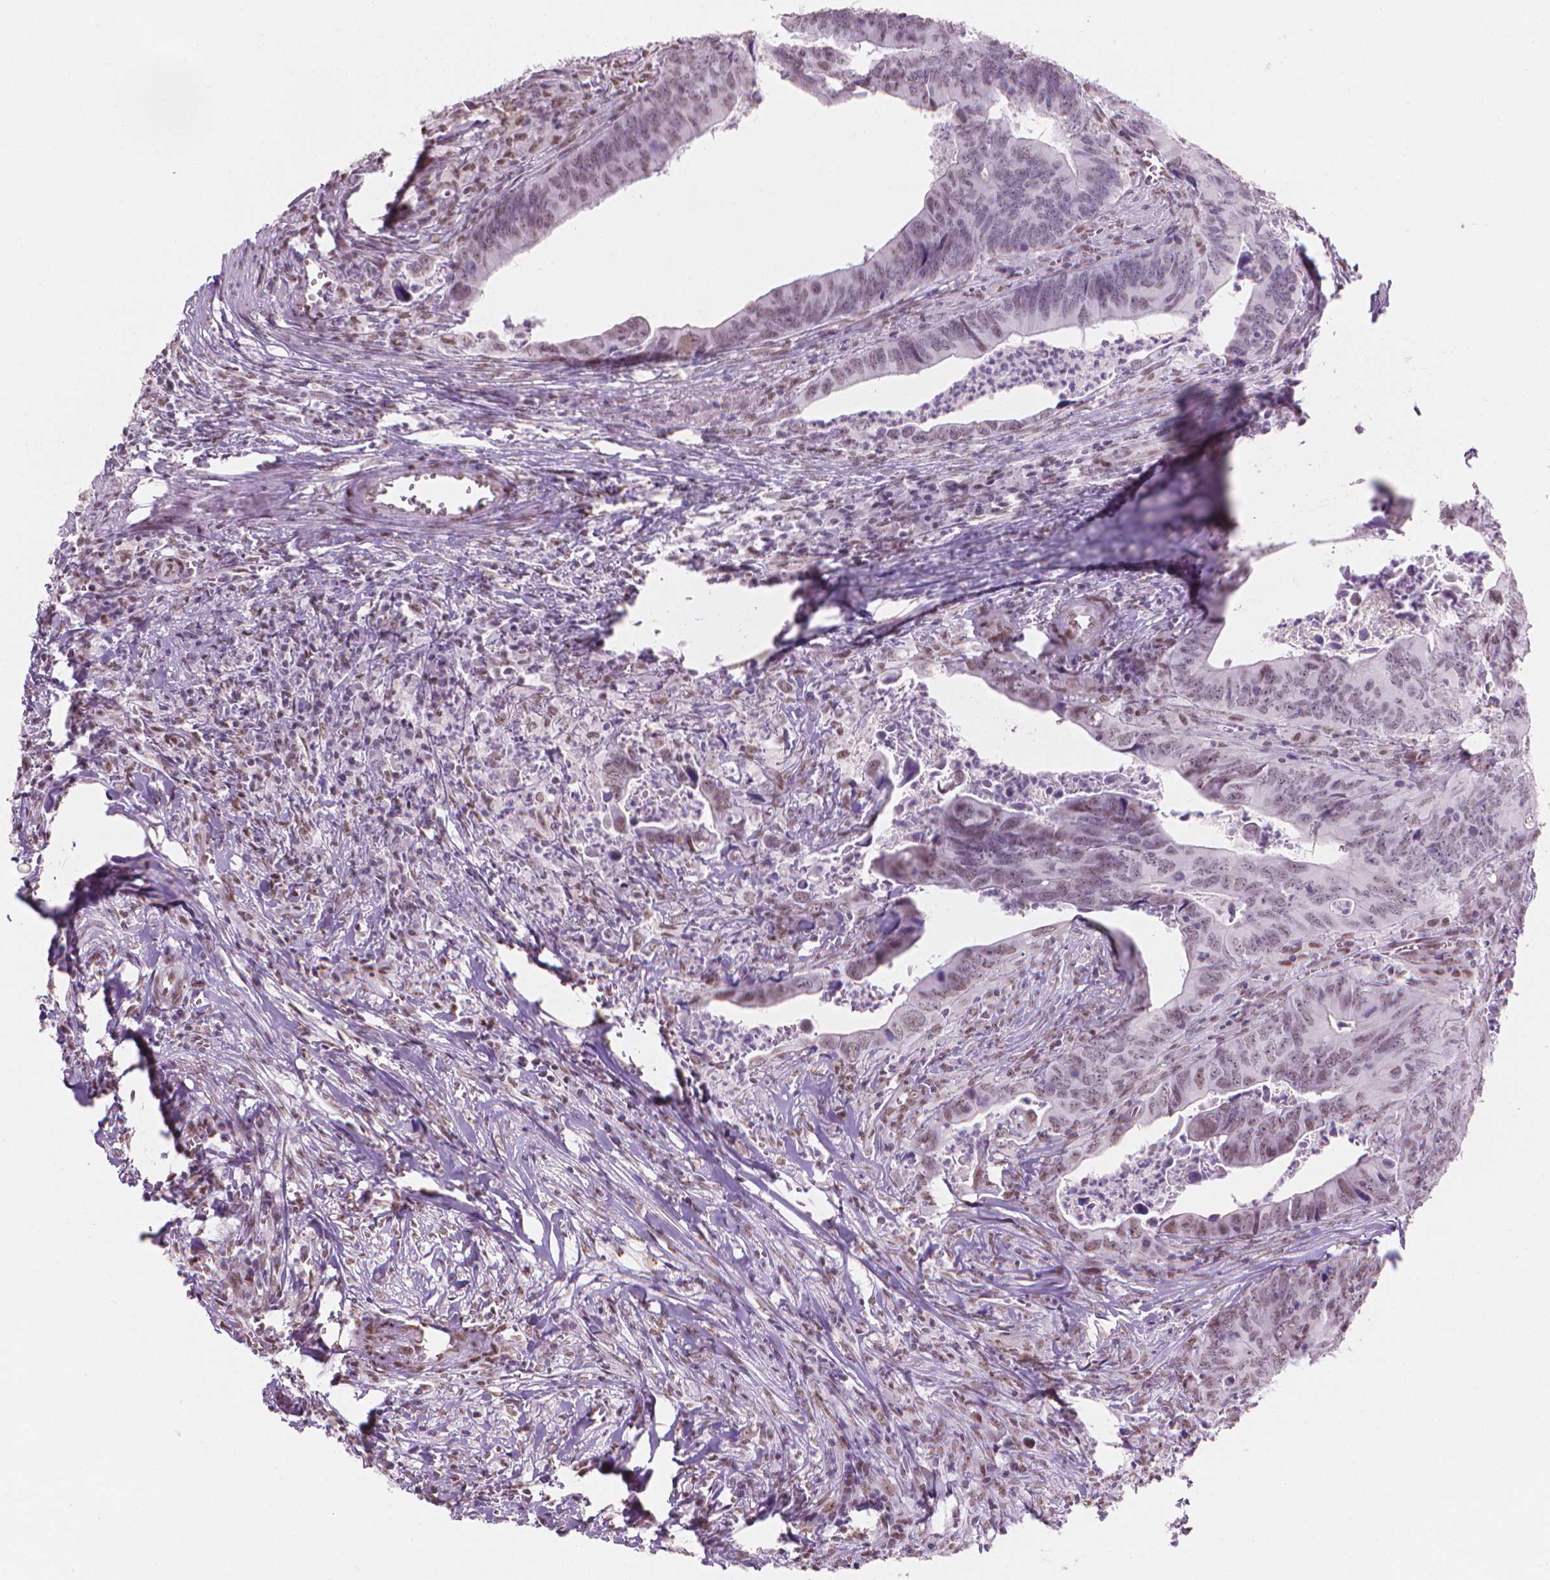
{"staining": {"intensity": "weak", "quantity": "25%-75%", "location": "nuclear"}, "tissue": "colorectal cancer", "cell_type": "Tumor cells", "image_type": "cancer", "snomed": [{"axis": "morphology", "description": "Adenocarcinoma, NOS"}, {"axis": "topography", "description": "Colon"}], "caption": "Colorectal cancer (adenocarcinoma) stained for a protein shows weak nuclear positivity in tumor cells.", "gene": "PIAS2", "patient": {"sex": "female", "age": 82}}